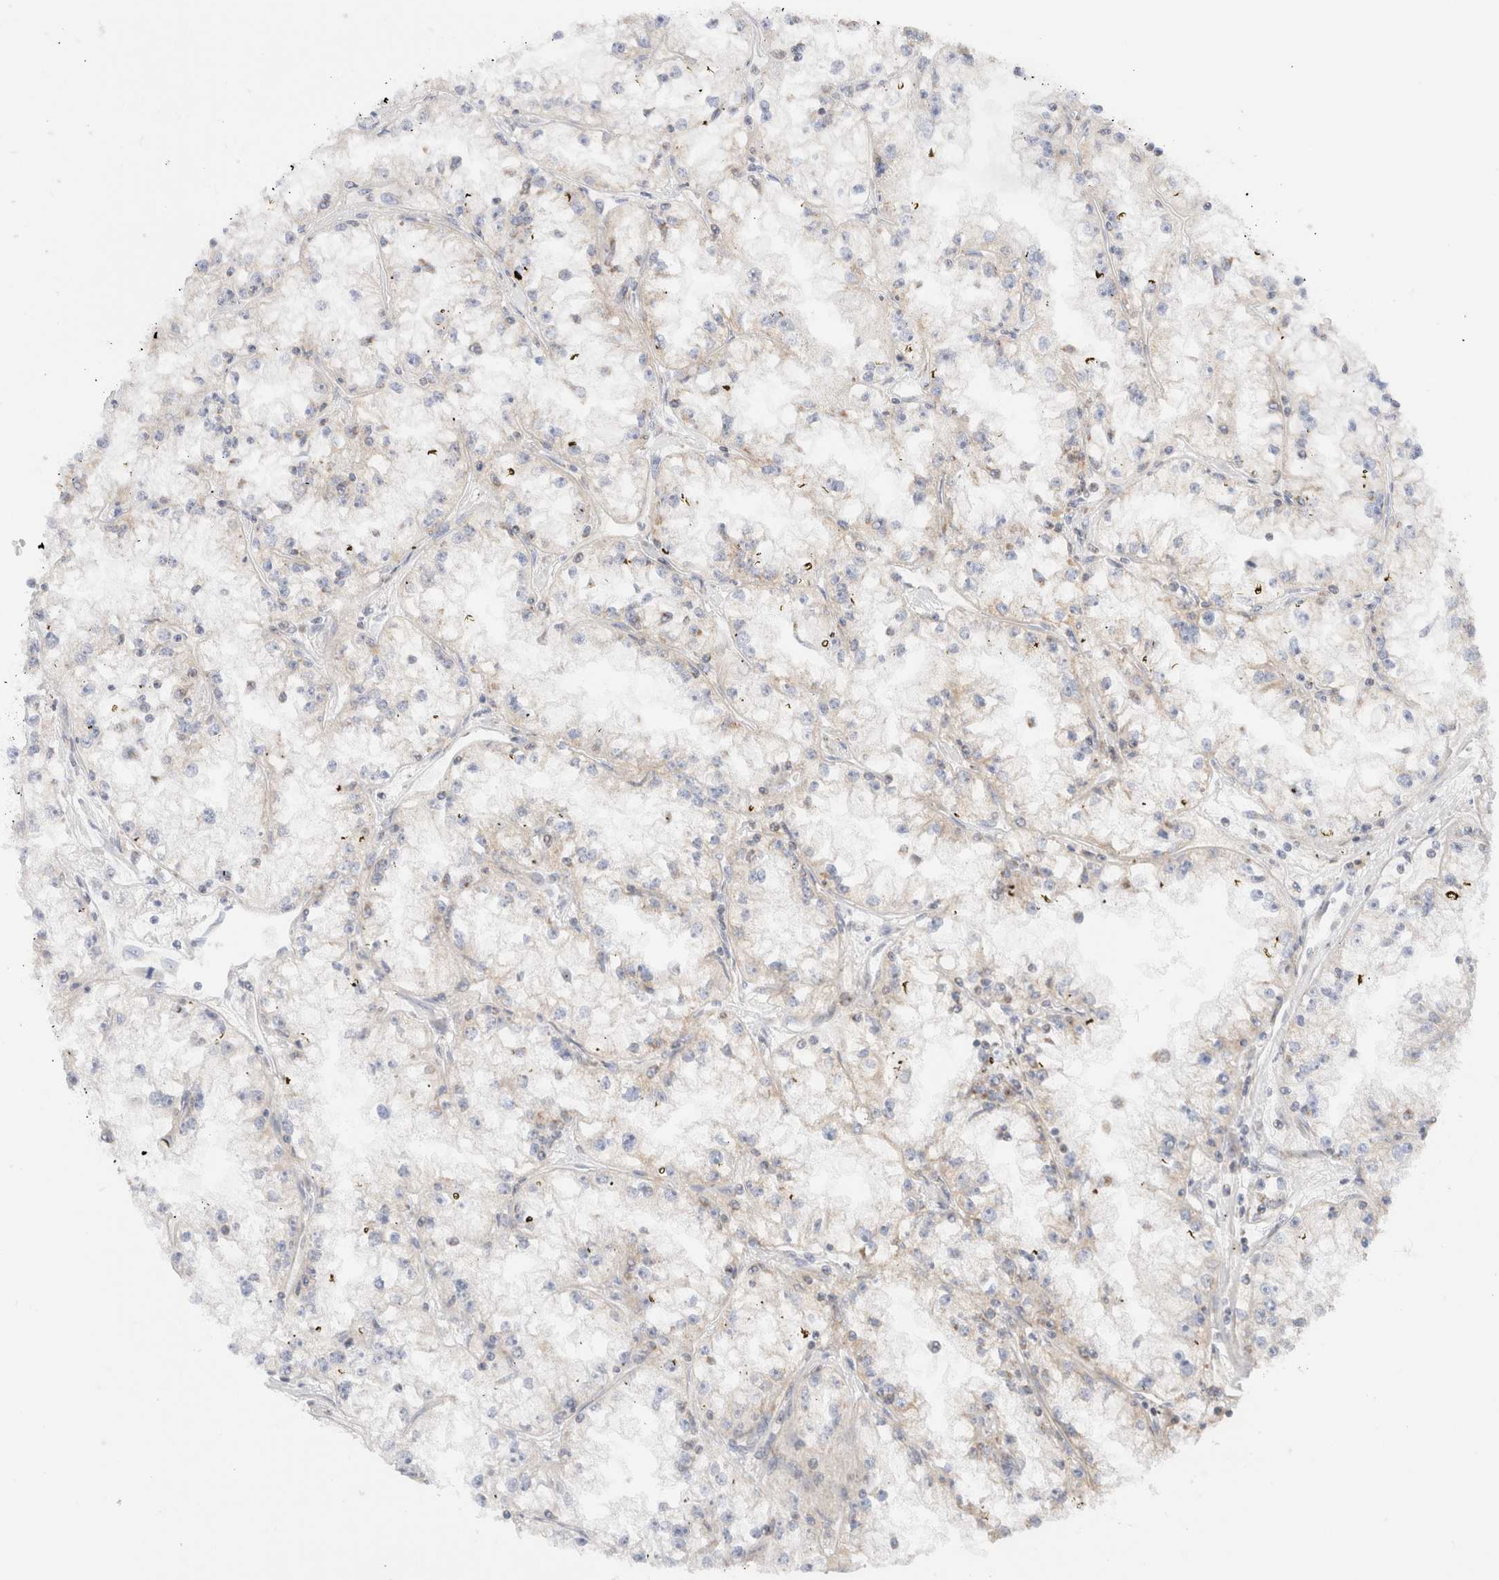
{"staining": {"intensity": "weak", "quantity": "<25%", "location": "cytoplasmic/membranous"}, "tissue": "renal cancer", "cell_type": "Tumor cells", "image_type": "cancer", "snomed": [{"axis": "morphology", "description": "Adenocarcinoma, NOS"}, {"axis": "topography", "description": "Kidney"}], "caption": "Tumor cells are negative for protein expression in human renal cancer.", "gene": "TMPPE", "patient": {"sex": "male", "age": 56}}